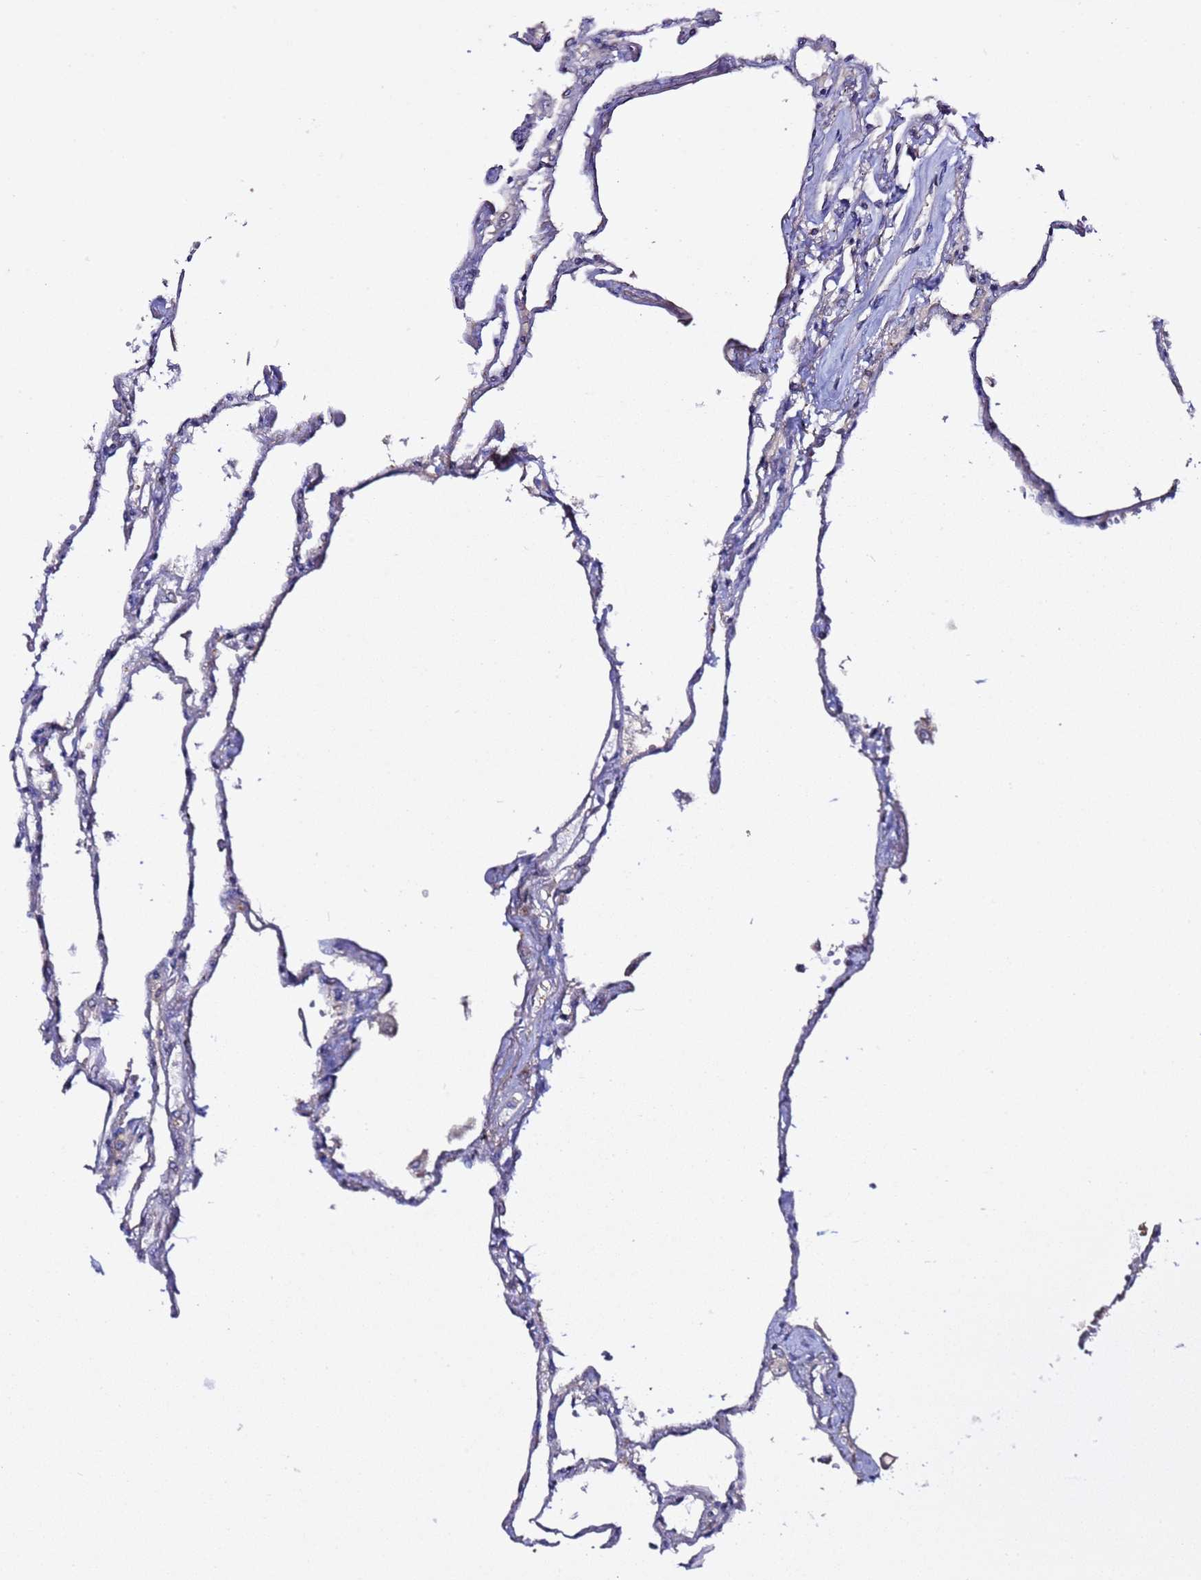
{"staining": {"intensity": "negative", "quantity": "none", "location": "none"}, "tissue": "lung", "cell_type": "Alveolar cells", "image_type": "normal", "snomed": [{"axis": "morphology", "description": "Normal tissue, NOS"}, {"axis": "topography", "description": "Lung"}], "caption": "Image shows no protein expression in alveolar cells of normal lung.", "gene": "ALG3", "patient": {"sex": "female", "age": 67}}